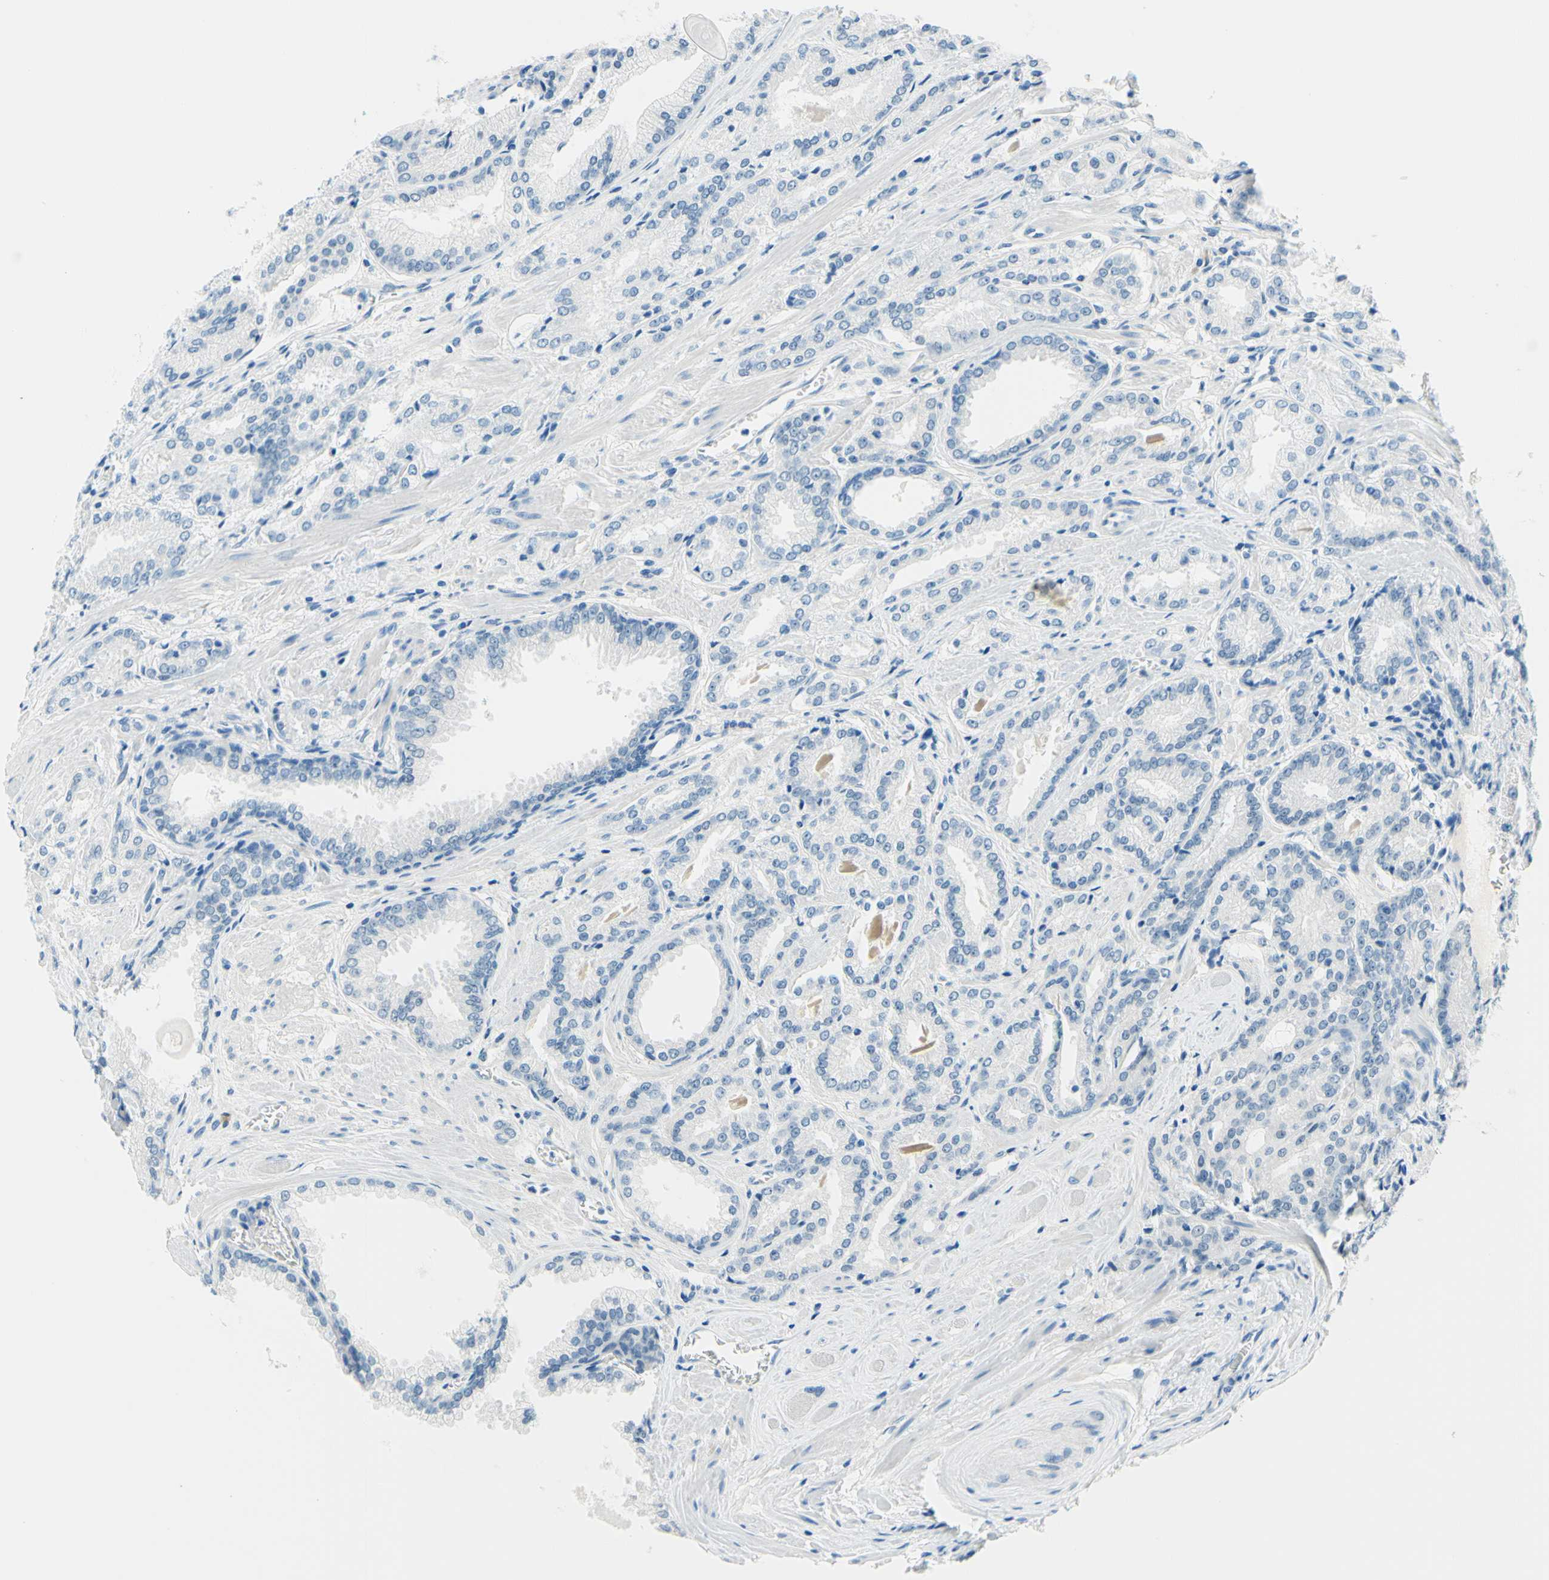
{"staining": {"intensity": "negative", "quantity": "none", "location": "none"}, "tissue": "prostate cancer", "cell_type": "Tumor cells", "image_type": "cancer", "snomed": [{"axis": "morphology", "description": "Adenocarcinoma, Low grade"}, {"axis": "topography", "description": "Prostate"}], "caption": "DAB (3,3'-diaminobenzidine) immunohistochemical staining of prostate low-grade adenocarcinoma reveals no significant positivity in tumor cells.", "gene": "PASD1", "patient": {"sex": "male", "age": 59}}